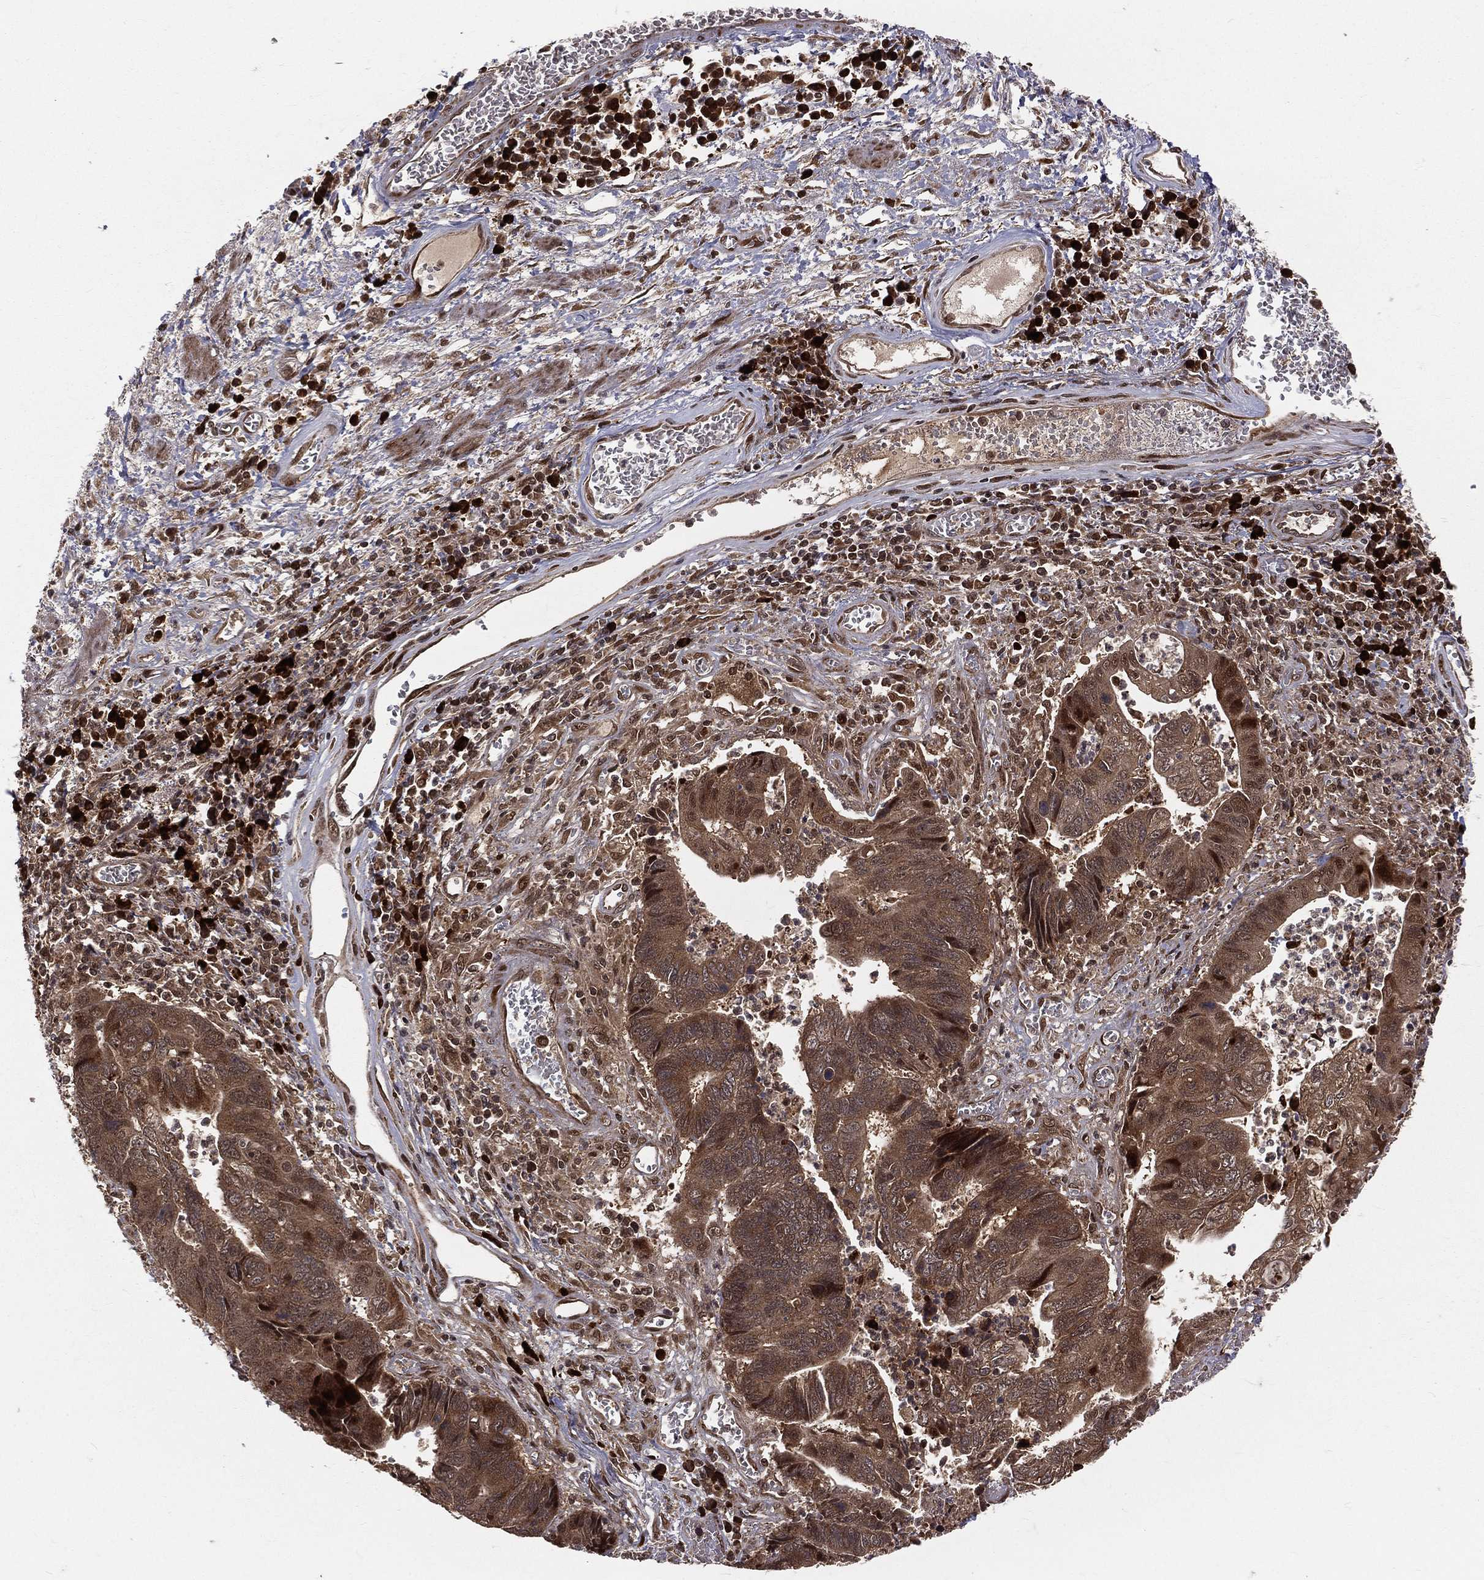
{"staining": {"intensity": "strong", "quantity": "25%-75%", "location": "cytoplasmic/membranous"}, "tissue": "skin", "cell_type": "Epidermal cells", "image_type": "normal", "snomed": [{"axis": "morphology", "description": "Normal tissue, NOS"}, {"axis": "morphology", "description": "Adenocarcinoma, NOS"}, {"axis": "topography", "description": "Rectum"}, {"axis": "topography", "description": "Anal"}], "caption": "This image exhibits immunohistochemistry staining of unremarkable human skin, with high strong cytoplasmic/membranous positivity in about 25%-75% of epidermal cells.", "gene": "MDM2", "patient": {"sex": "female", "age": 68}}